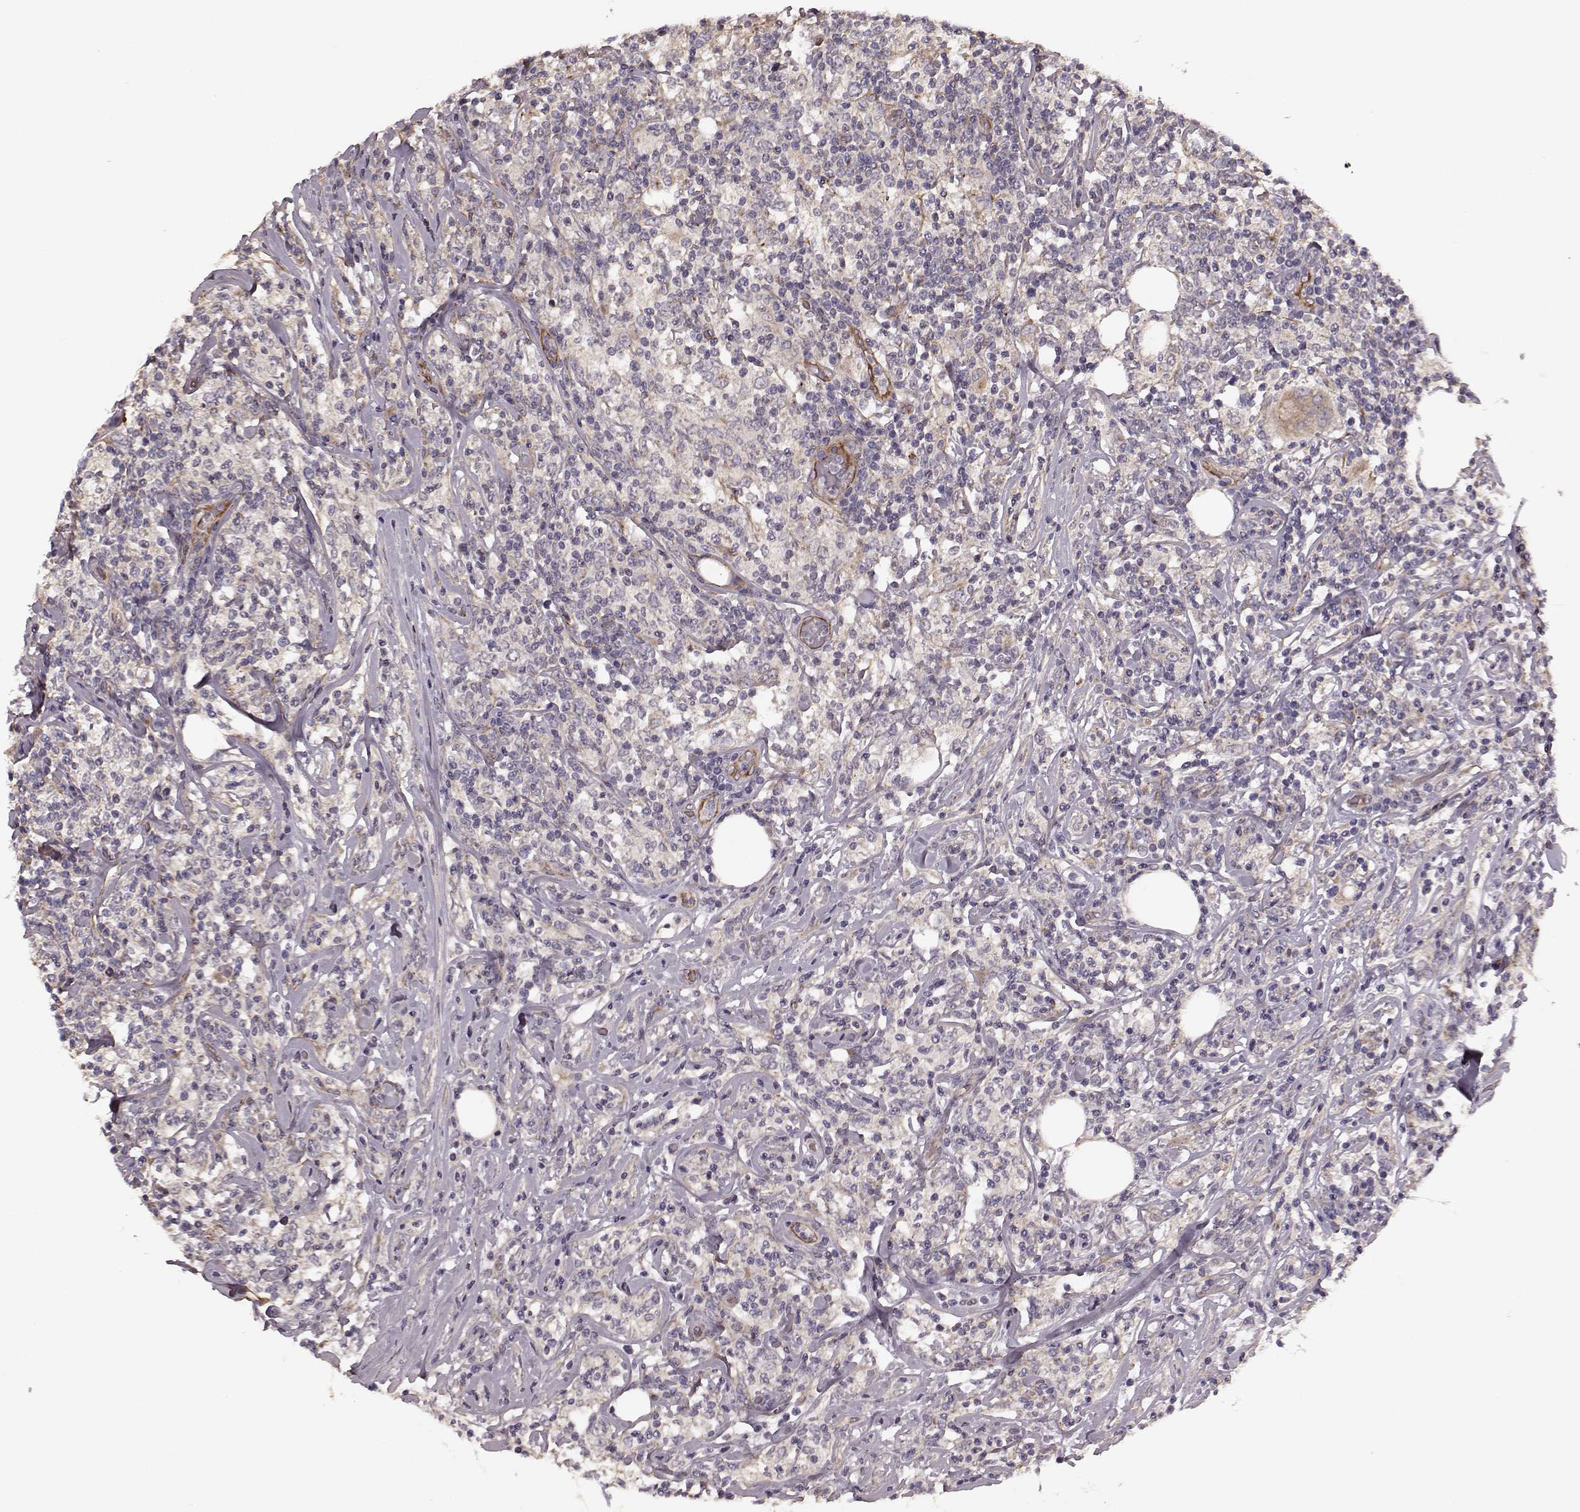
{"staining": {"intensity": "negative", "quantity": "none", "location": "none"}, "tissue": "lymphoma", "cell_type": "Tumor cells", "image_type": "cancer", "snomed": [{"axis": "morphology", "description": "Malignant lymphoma, non-Hodgkin's type, High grade"}, {"axis": "topography", "description": "Lymph node"}], "caption": "The micrograph demonstrates no significant expression in tumor cells of malignant lymphoma, non-Hodgkin's type (high-grade).", "gene": "NTF3", "patient": {"sex": "female", "age": 84}}